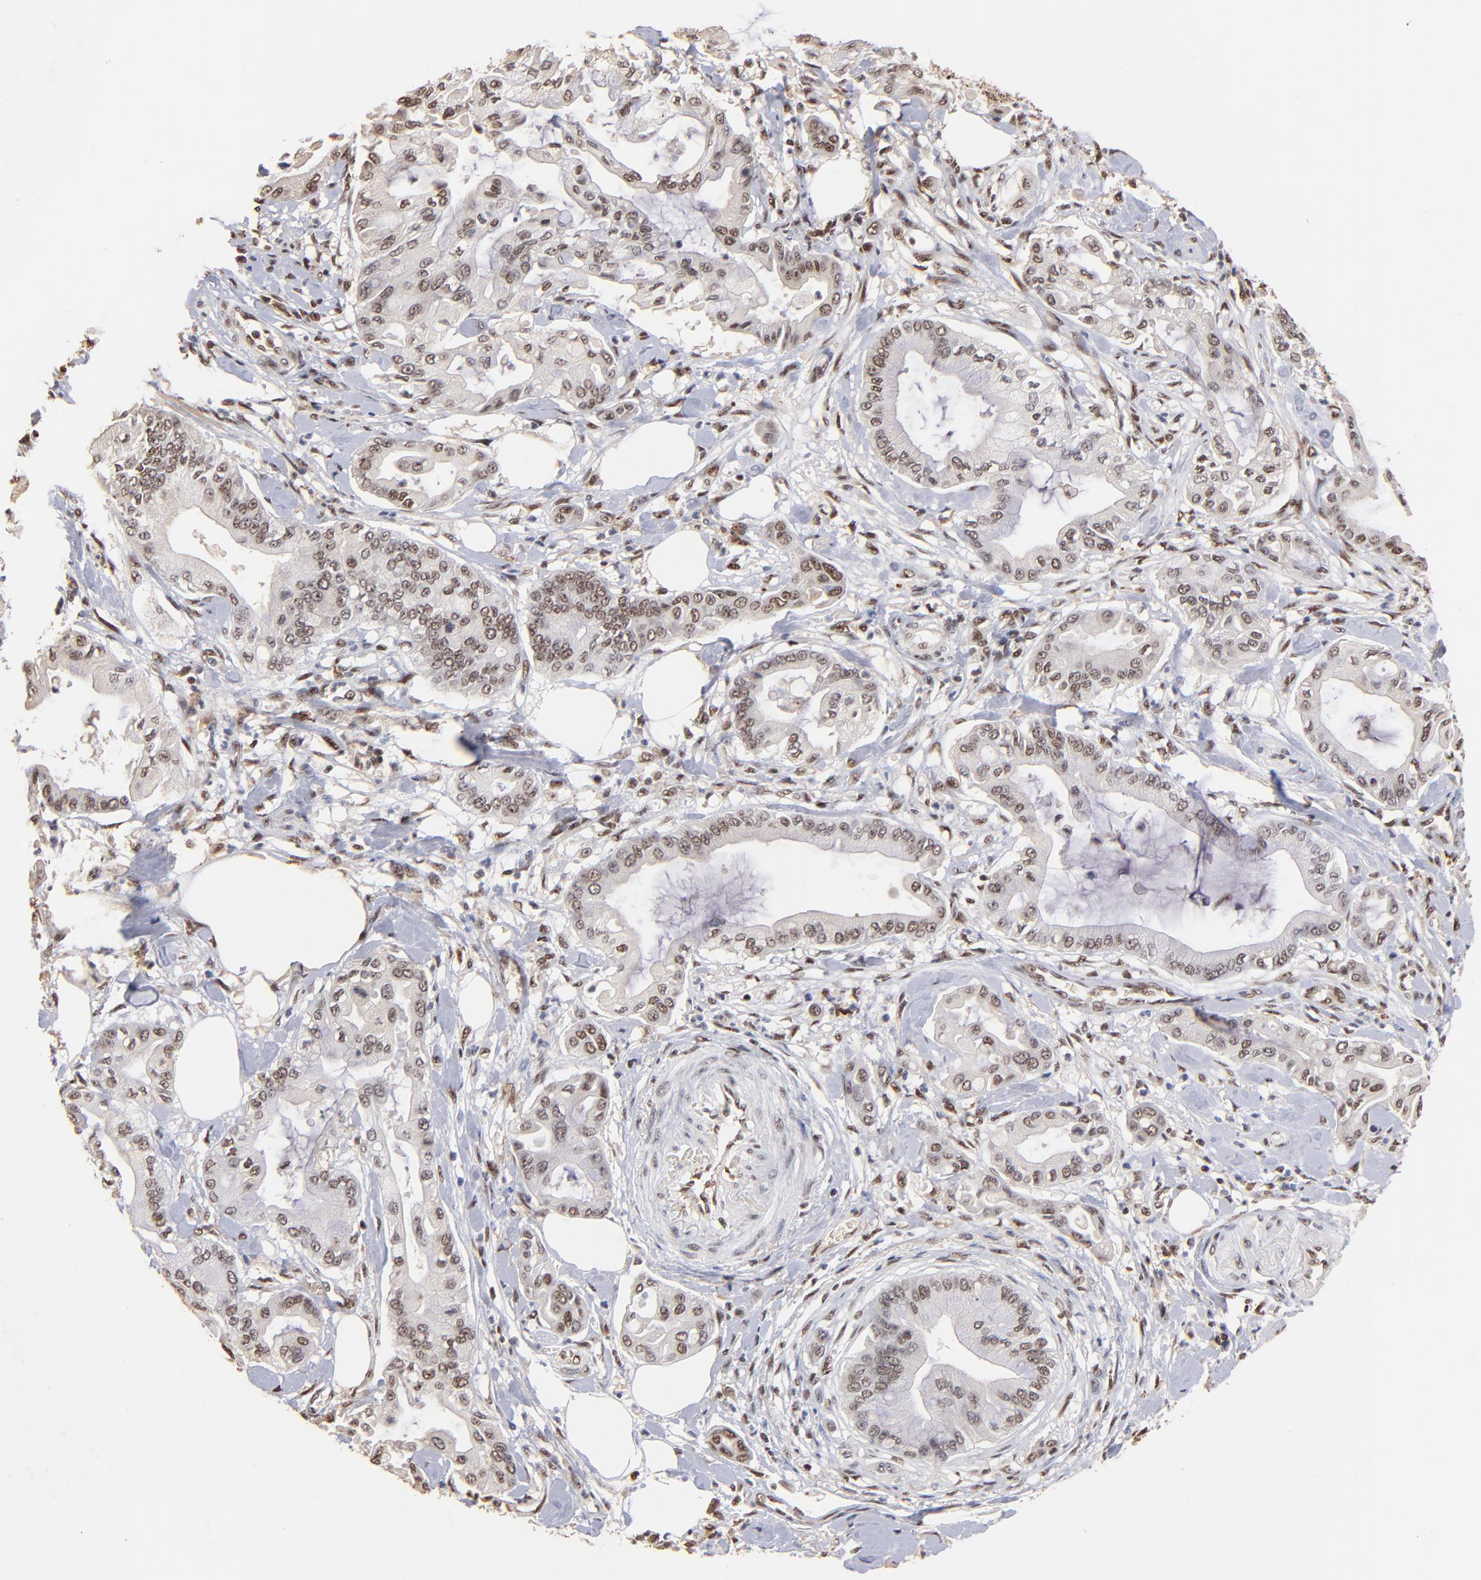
{"staining": {"intensity": "moderate", "quantity": ">75%", "location": "nuclear"}, "tissue": "pancreatic cancer", "cell_type": "Tumor cells", "image_type": "cancer", "snomed": [{"axis": "morphology", "description": "Adenocarcinoma, NOS"}, {"axis": "morphology", "description": "Adenocarcinoma, metastatic, NOS"}, {"axis": "topography", "description": "Lymph node"}, {"axis": "topography", "description": "Pancreas"}, {"axis": "topography", "description": "Duodenum"}], "caption": "The micrograph shows a brown stain indicating the presence of a protein in the nuclear of tumor cells in metastatic adenocarcinoma (pancreatic). The staining is performed using DAB brown chromogen to label protein expression. The nuclei are counter-stained blue using hematoxylin.", "gene": "ZNF146", "patient": {"sex": "female", "age": 64}}